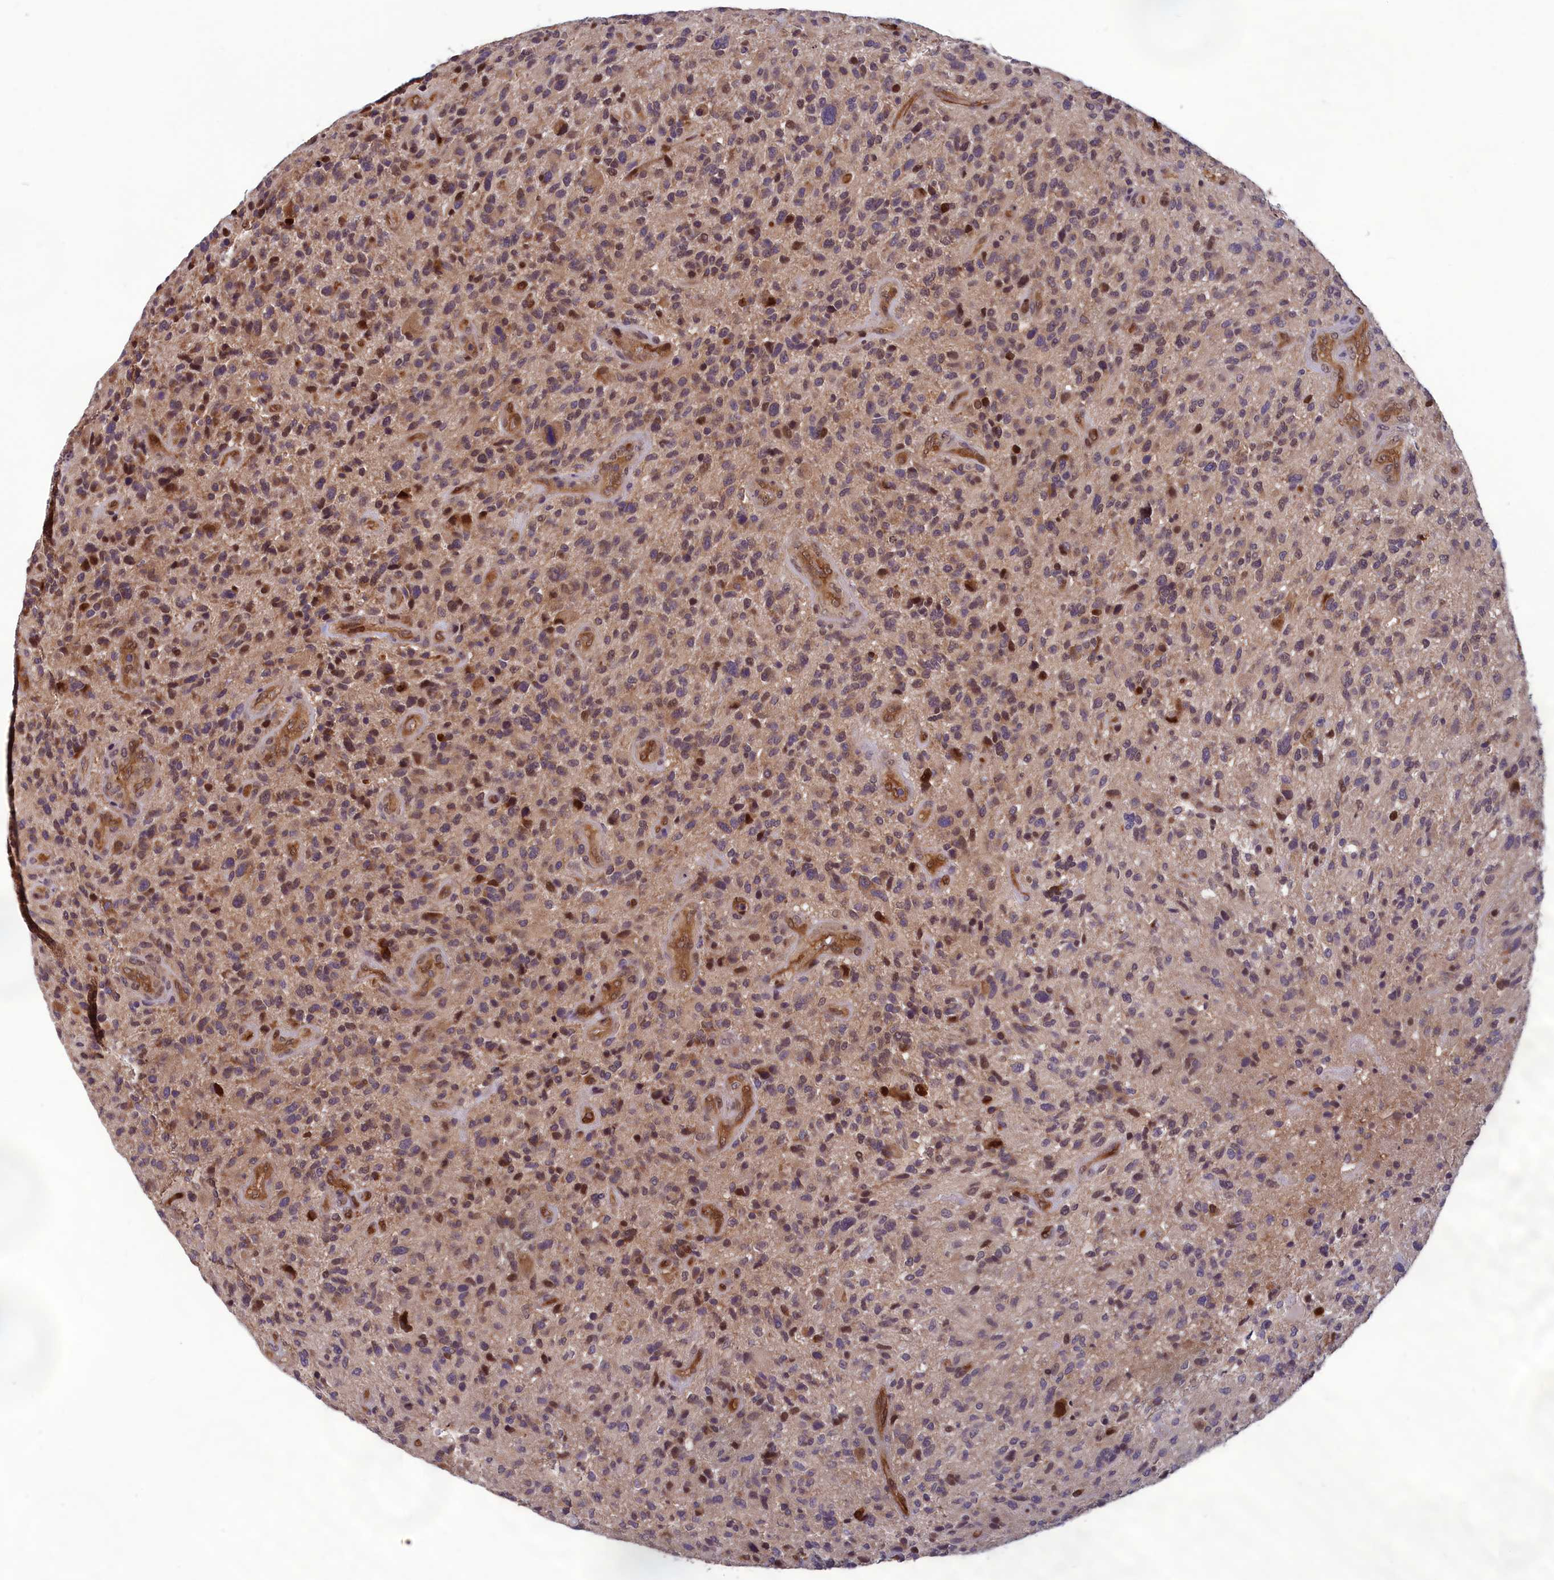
{"staining": {"intensity": "moderate", "quantity": "<25%", "location": "cytoplasmic/membranous,nuclear"}, "tissue": "glioma", "cell_type": "Tumor cells", "image_type": "cancer", "snomed": [{"axis": "morphology", "description": "Glioma, malignant, High grade"}, {"axis": "topography", "description": "Brain"}], "caption": "Glioma stained with a brown dye reveals moderate cytoplasmic/membranous and nuclear positive expression in about <25% of tumor cells.", "gene": "CCDC15", "patient": {"sex": "male", "age": 47}}